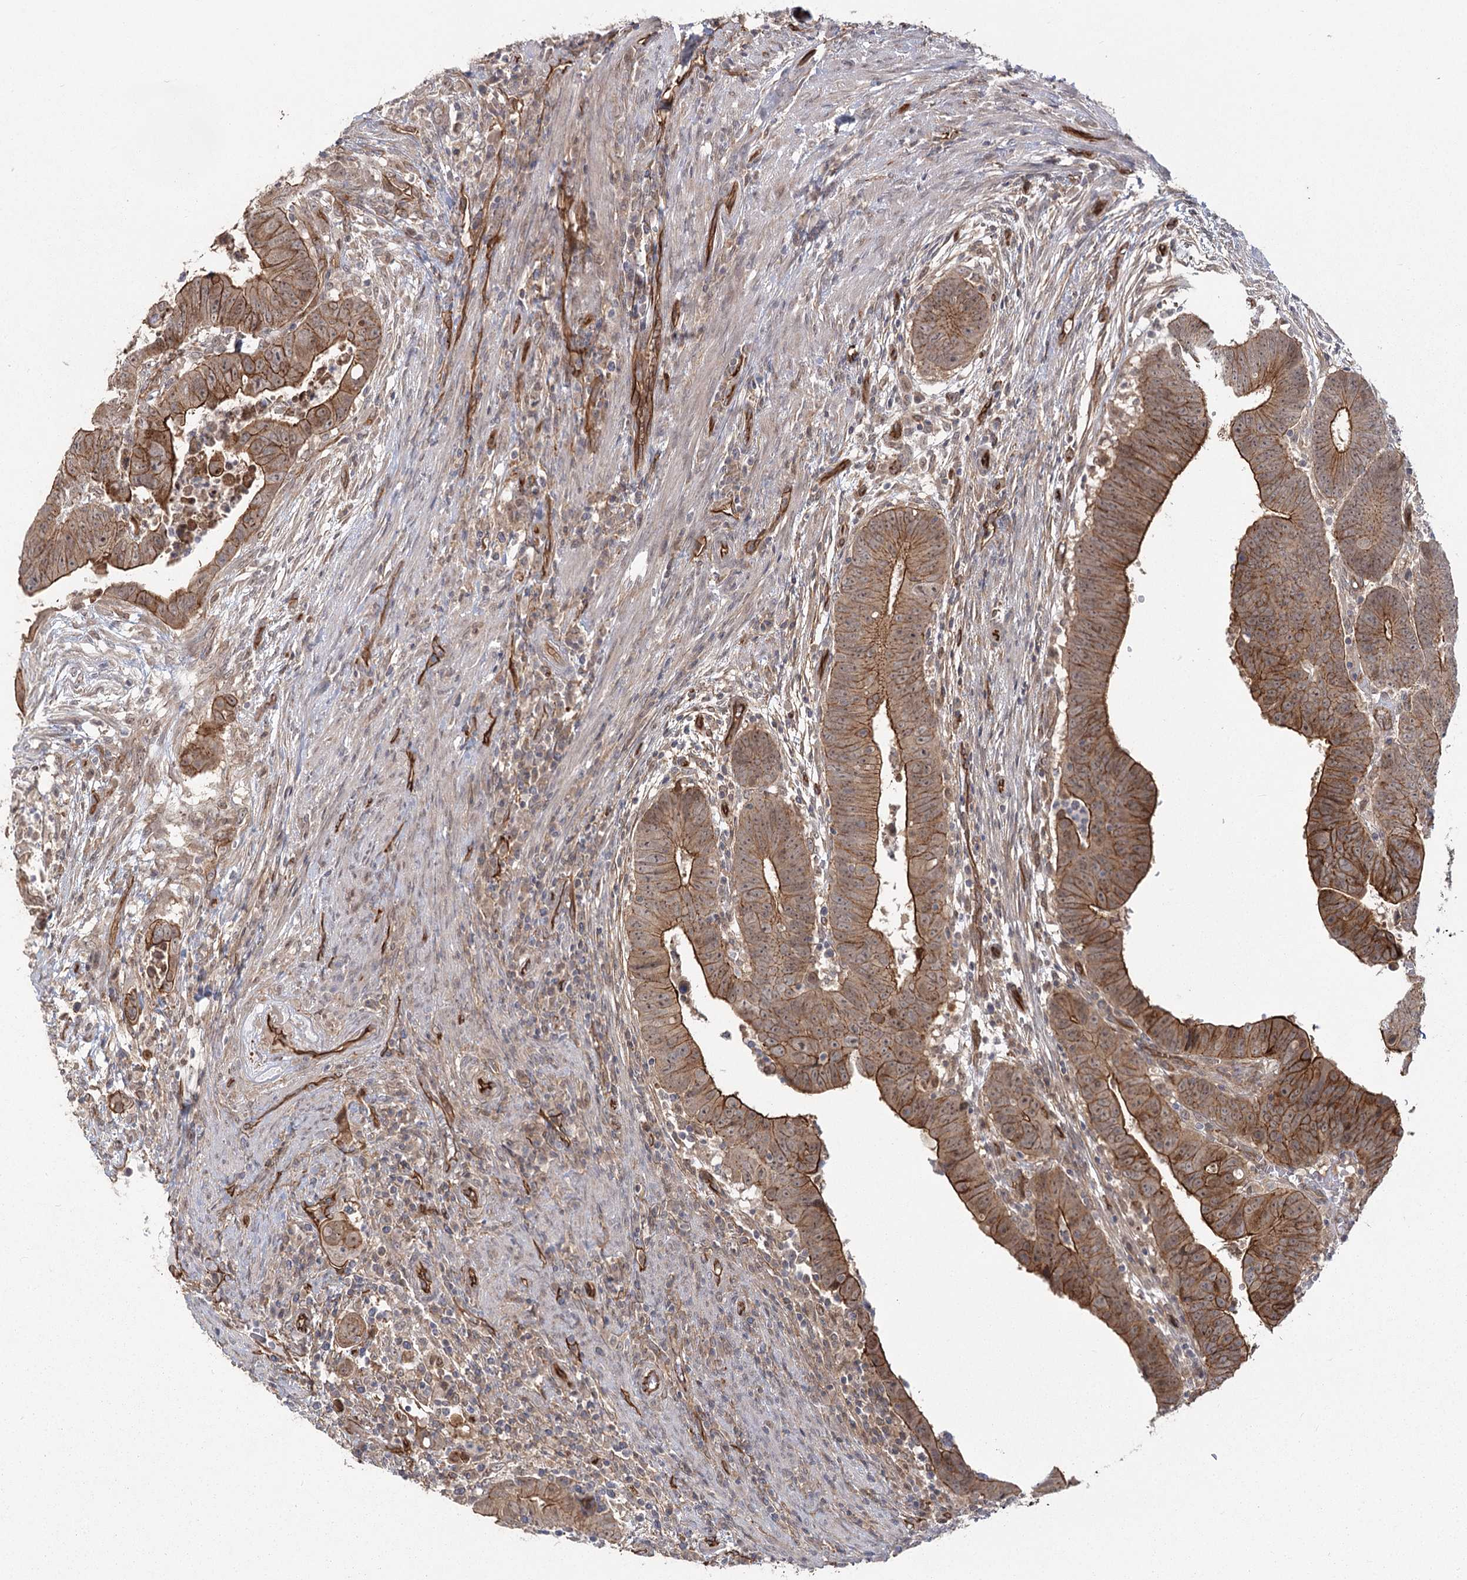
{"staining": {"intensity": "moderate", "quantity": ">75%", "location": "cytoplasmic/membranous"}, "tissue": "colorectal cancer", "cell_type": "Tumor cells", "image_type": "cancer", "snomed": [{"axis": "morphology", "description": "Normal tissue, NOS"}, {"axis": "morphology", "description": "Adenocarcinoma, NOS"}, {"axis": "topography", "description": "Rectum"}], "caption": "This is a micrograph of IHC staining of adenocarcinoma (colorectal), which shows moderate expression in the cytoplasmic/membranous of tumor cells.", "gene": "RPP14", "patient": {"sex": "female", "age": 65}}